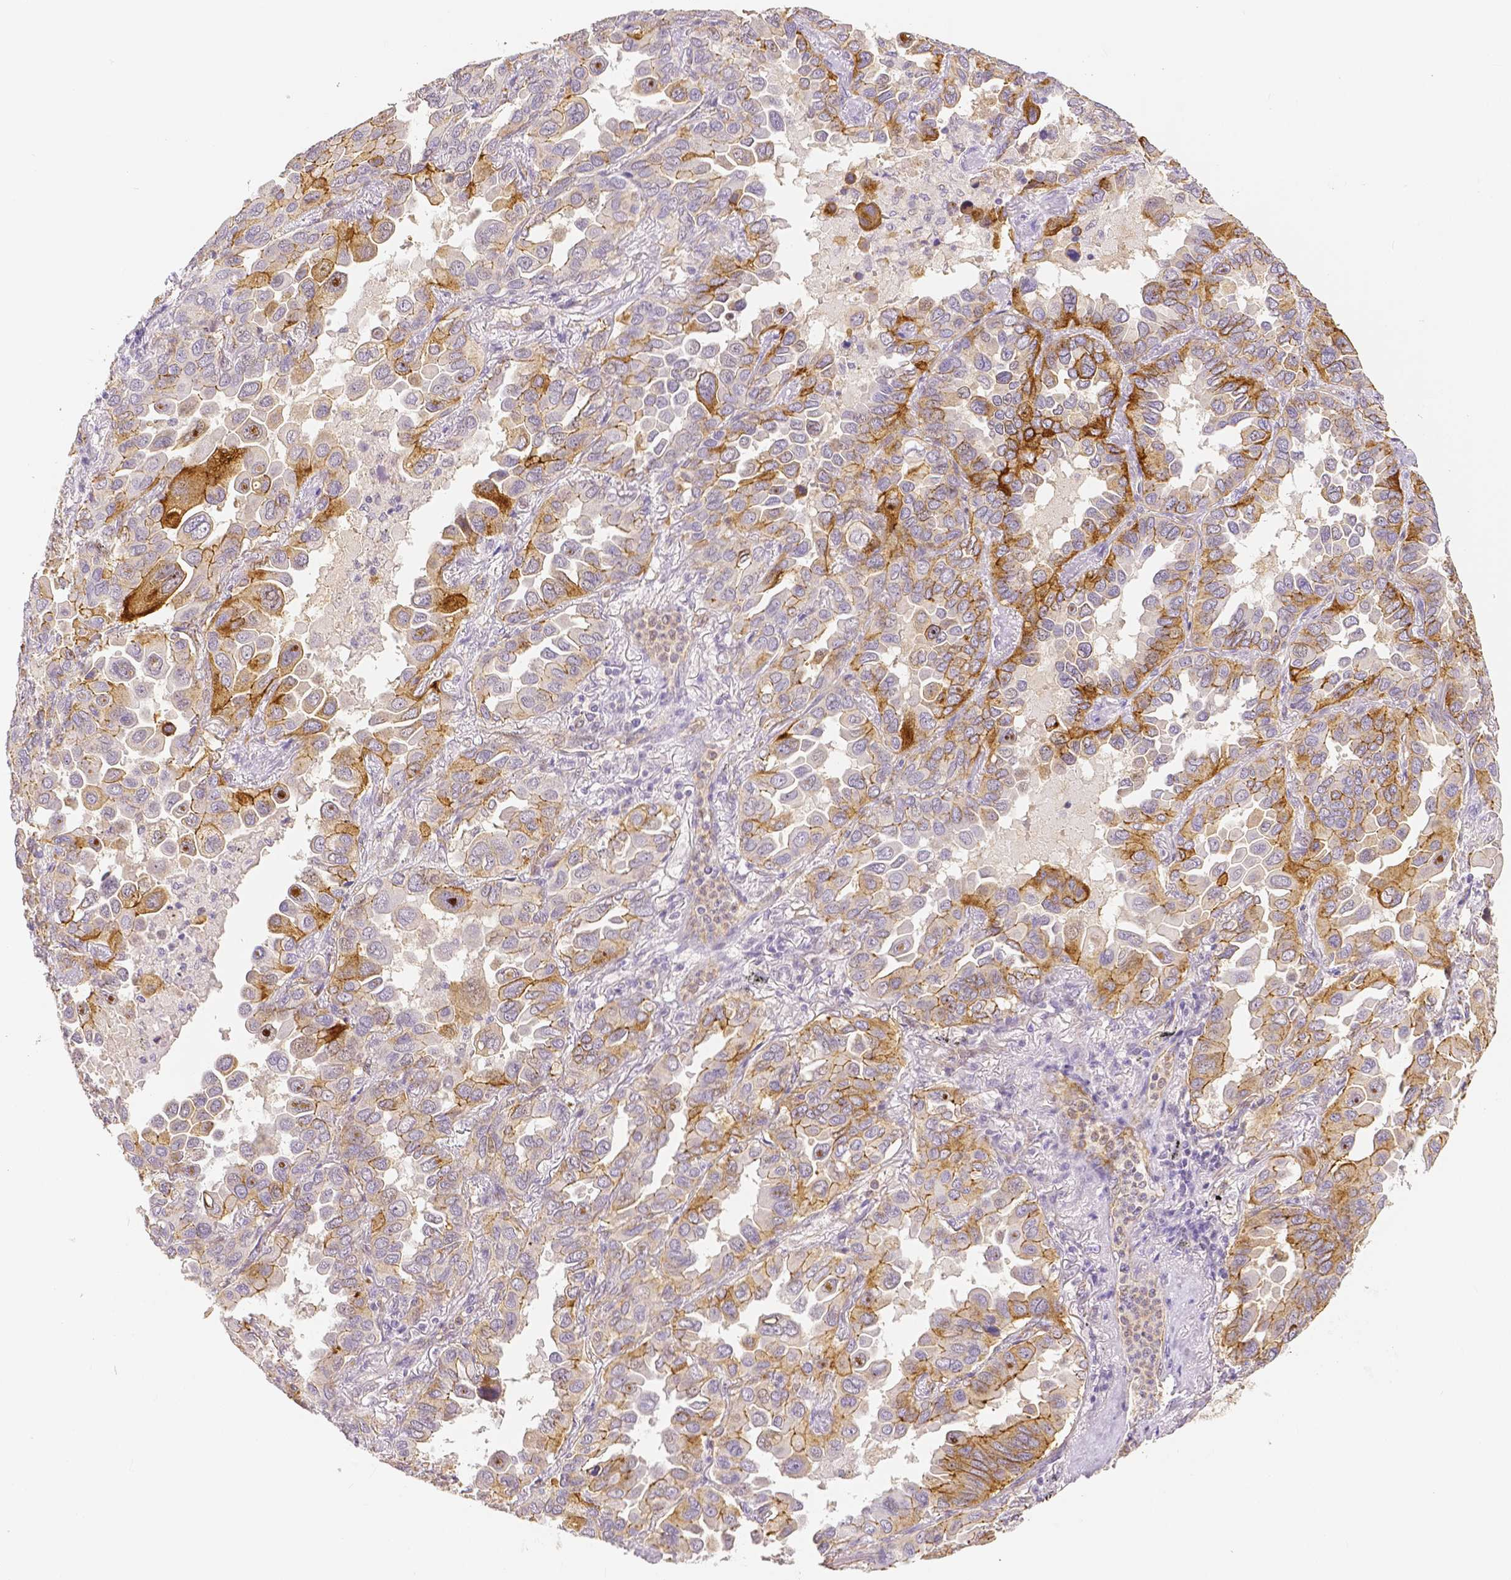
{"staining": {"intensity": "moderate", "quantity": "25%-75%", "location": "cytoplasmic/membranous"}, "tissue": "lung cancer", "cell_type": "Tumor cells", "image_type": "cancer", "snomed": [{"axis": "morphology", "description": "Adenocarcinoma, NOS"}, {"axis": "topography", "description": "Lung"}], "caption": "Immunohistochemical staining of lung cancer shows medium levels of moderate cytoplasmic/membranous expression in about 25%-75% of tumor cells.", "gene": "OCLN", "patient": {"sex": "male", "age": 64}}